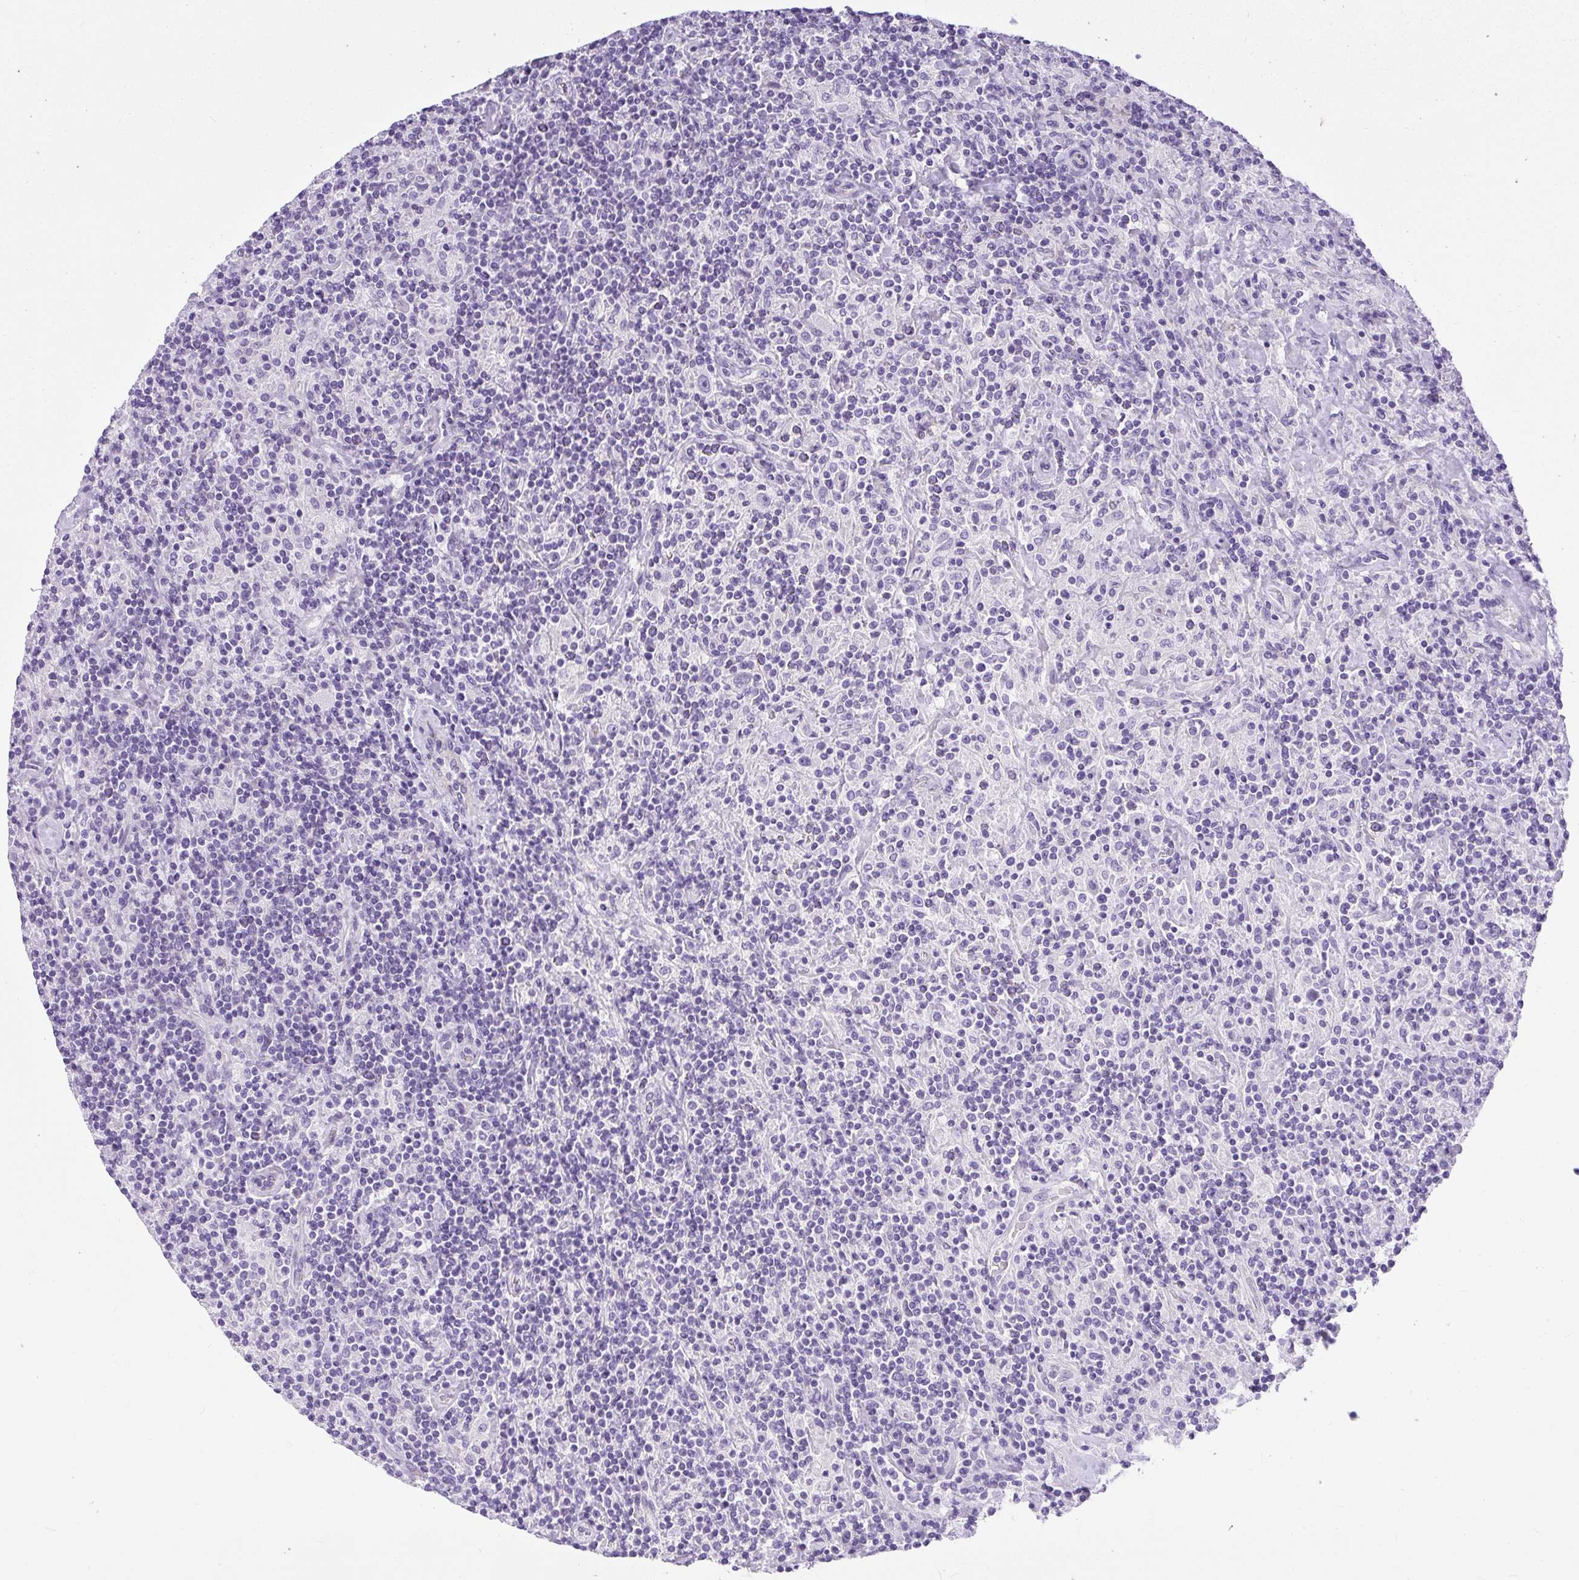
{"staining": {"intensity": "negative", "quantity": "none", "location": "none"}, "tissue": "lymphoma", "cell_type": "Tumor cells", "image_type": "cancer", "snomed": [{"axis": "morphology", "description": "Hodgkin's disease, NOS"}, {"axis": "topography", "description": "Lymph node"}], "caption": "High magnification brightfield microscopy of Hodgkin's disease stained with DAB (3,3'-diaminobenzidine) (brown) and counterstained with hematoxylin (blue): tumor cells show no significant expression.", "gene": "PLPPR3", "patient": {"sex": "male", "age": 70}}